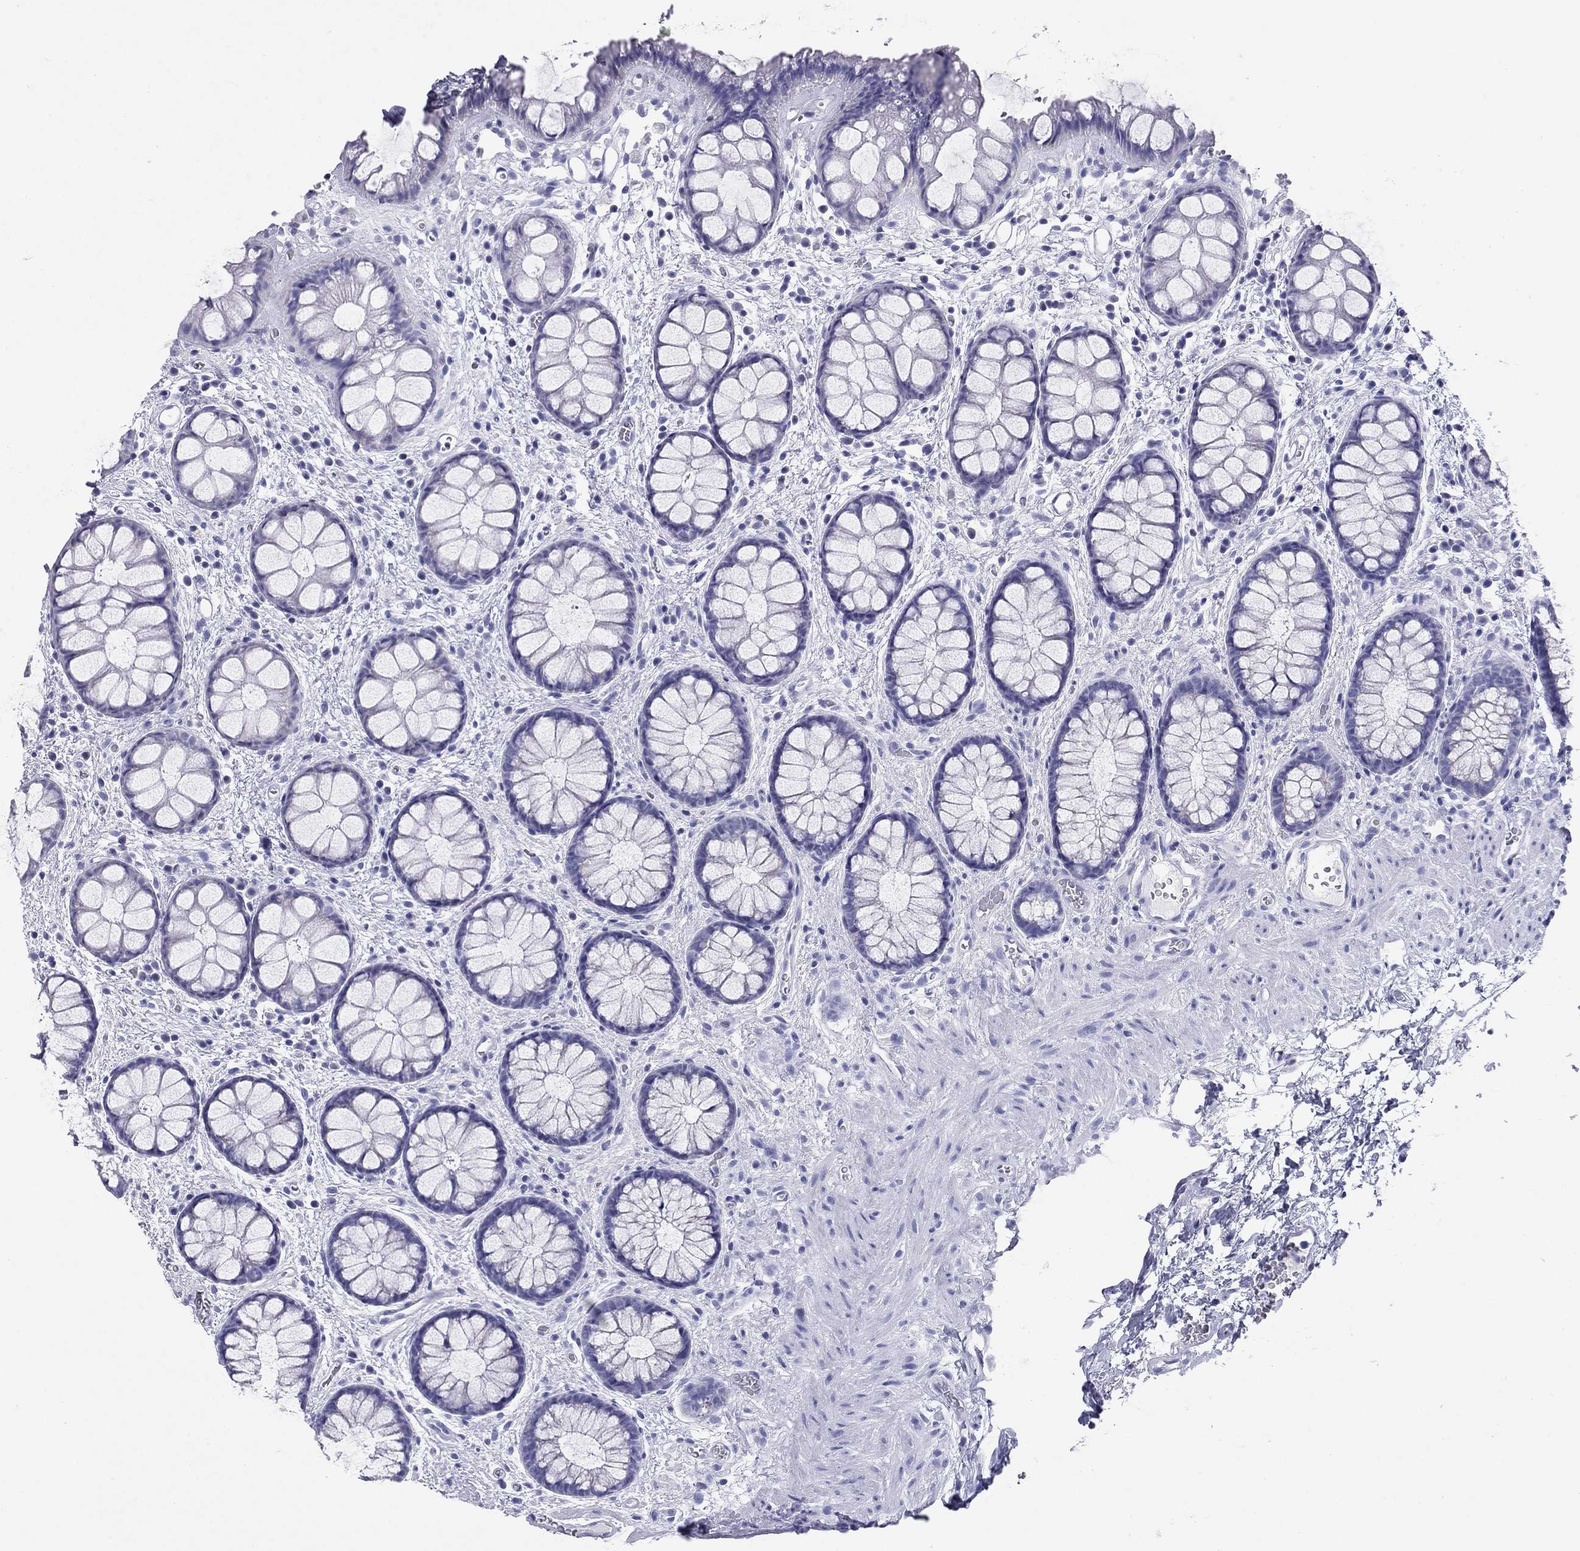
{"staining": {"intensity": "negative", "quantity": "none", "location": "none"}, "tissue": "rectum", "cell_type": "Glandular cells", "image_type": "normal", "snomed": [{"axis": "morphology", "description": "Normal tissue, NOS"}, {"axis": "topography", "description": "Rectum"}], "caption": "This photomicrograph is of normal rectum stained with immunohistochemistry (IHC) to label a protein in brown with the nuclei are counter-stained blue. There is no positivity in glandular cells.", "gene": "DPY19L2", "patient": {"sex": "female", "age": 62}}